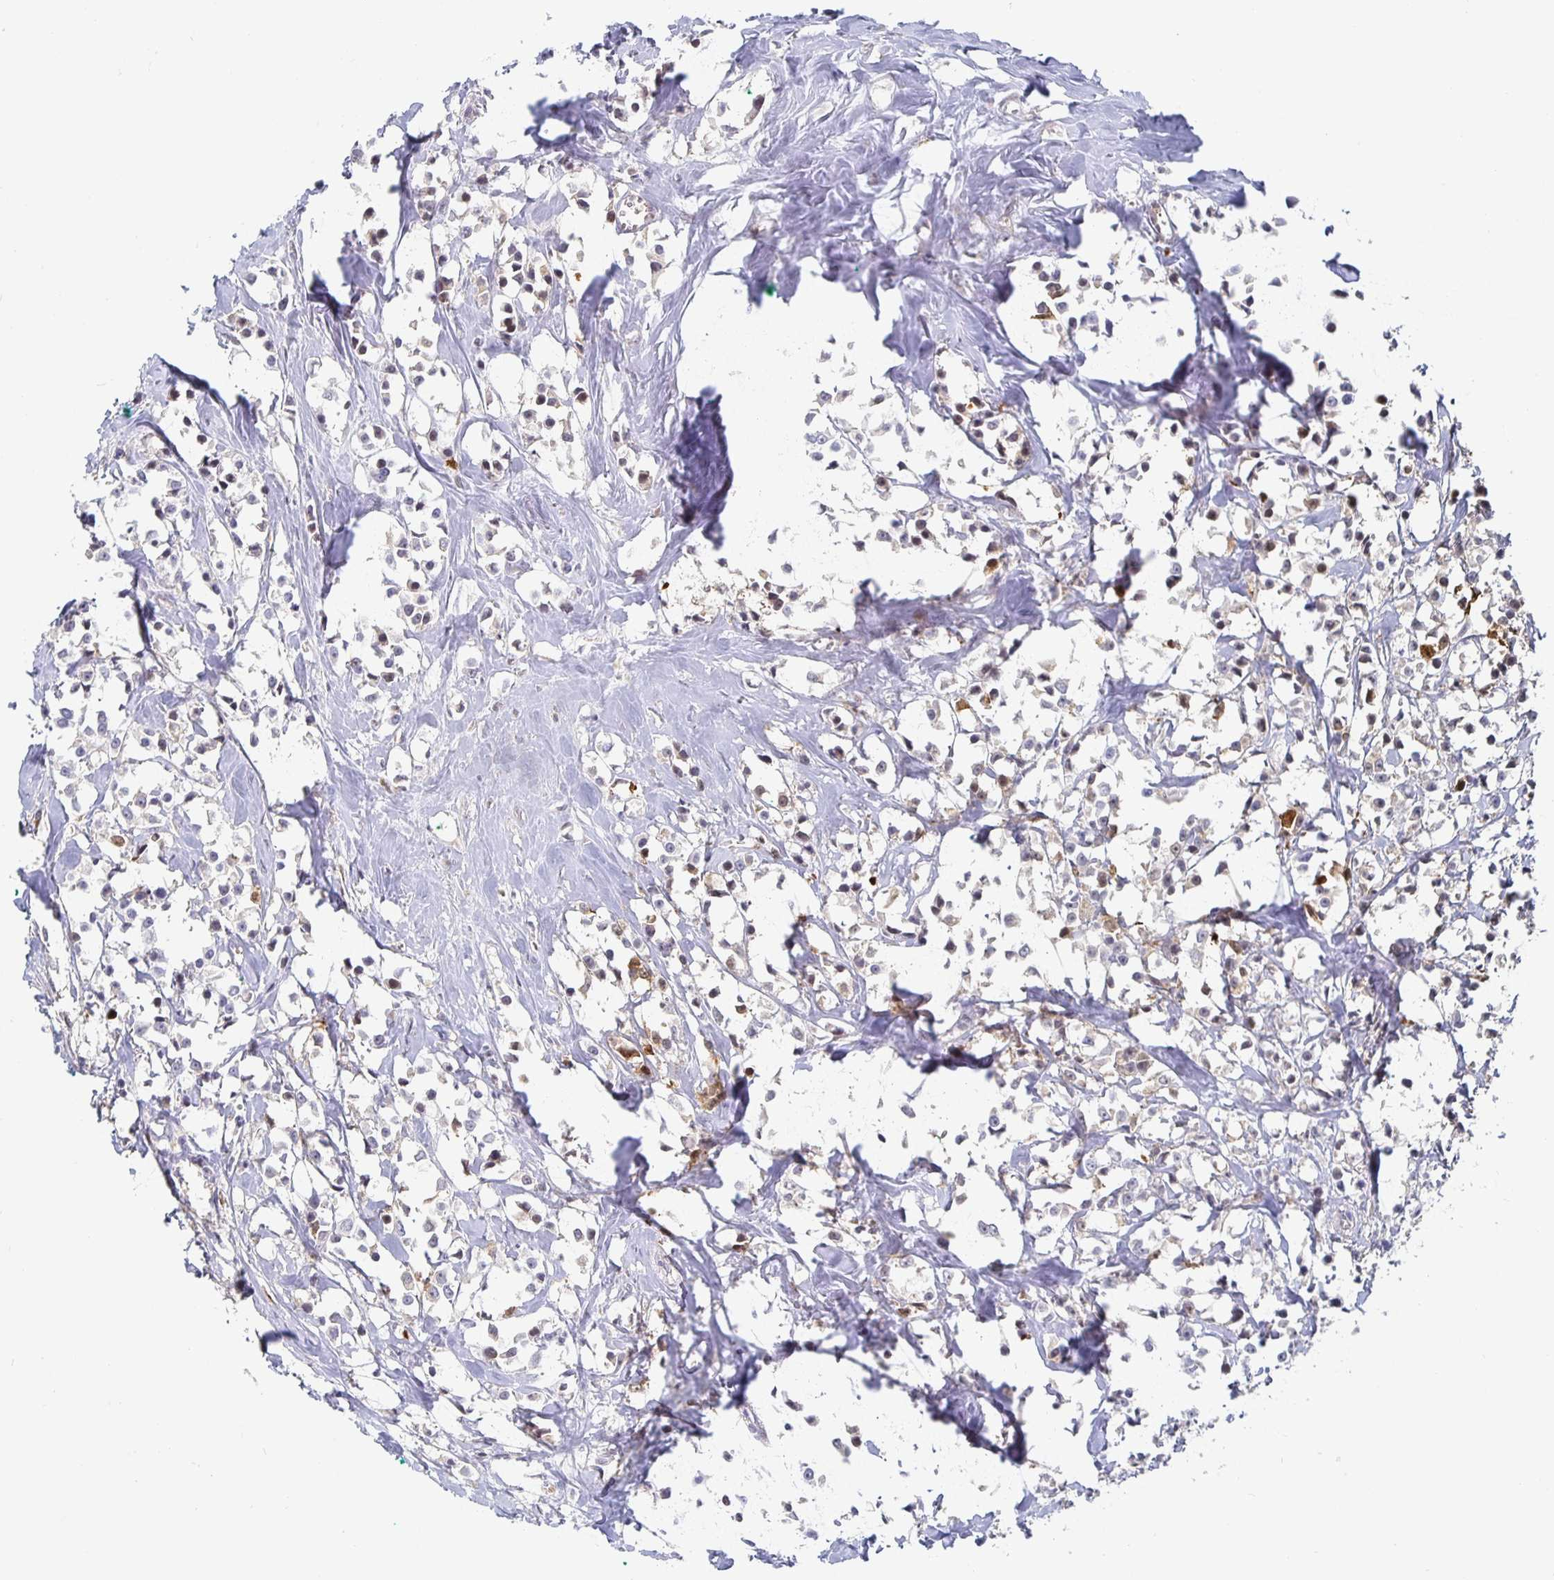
{"staining": {"intensity": "negative", "quantity": "none", "location": "none"}, "tissue": "breast cancer", "cell_type": "Tumor cells", "image_type": "cancer", "snomed": [{"axis": "morphology", "description": "Duct carcinoma"}, {"axis": "topography", "description": "Breast"}], "caption": "The immunohistochemistry image has no significant expression in tumor cells of breast cancer tissue.", "gene": "S100G", "patient": {"sex": "female", "age": 80}}